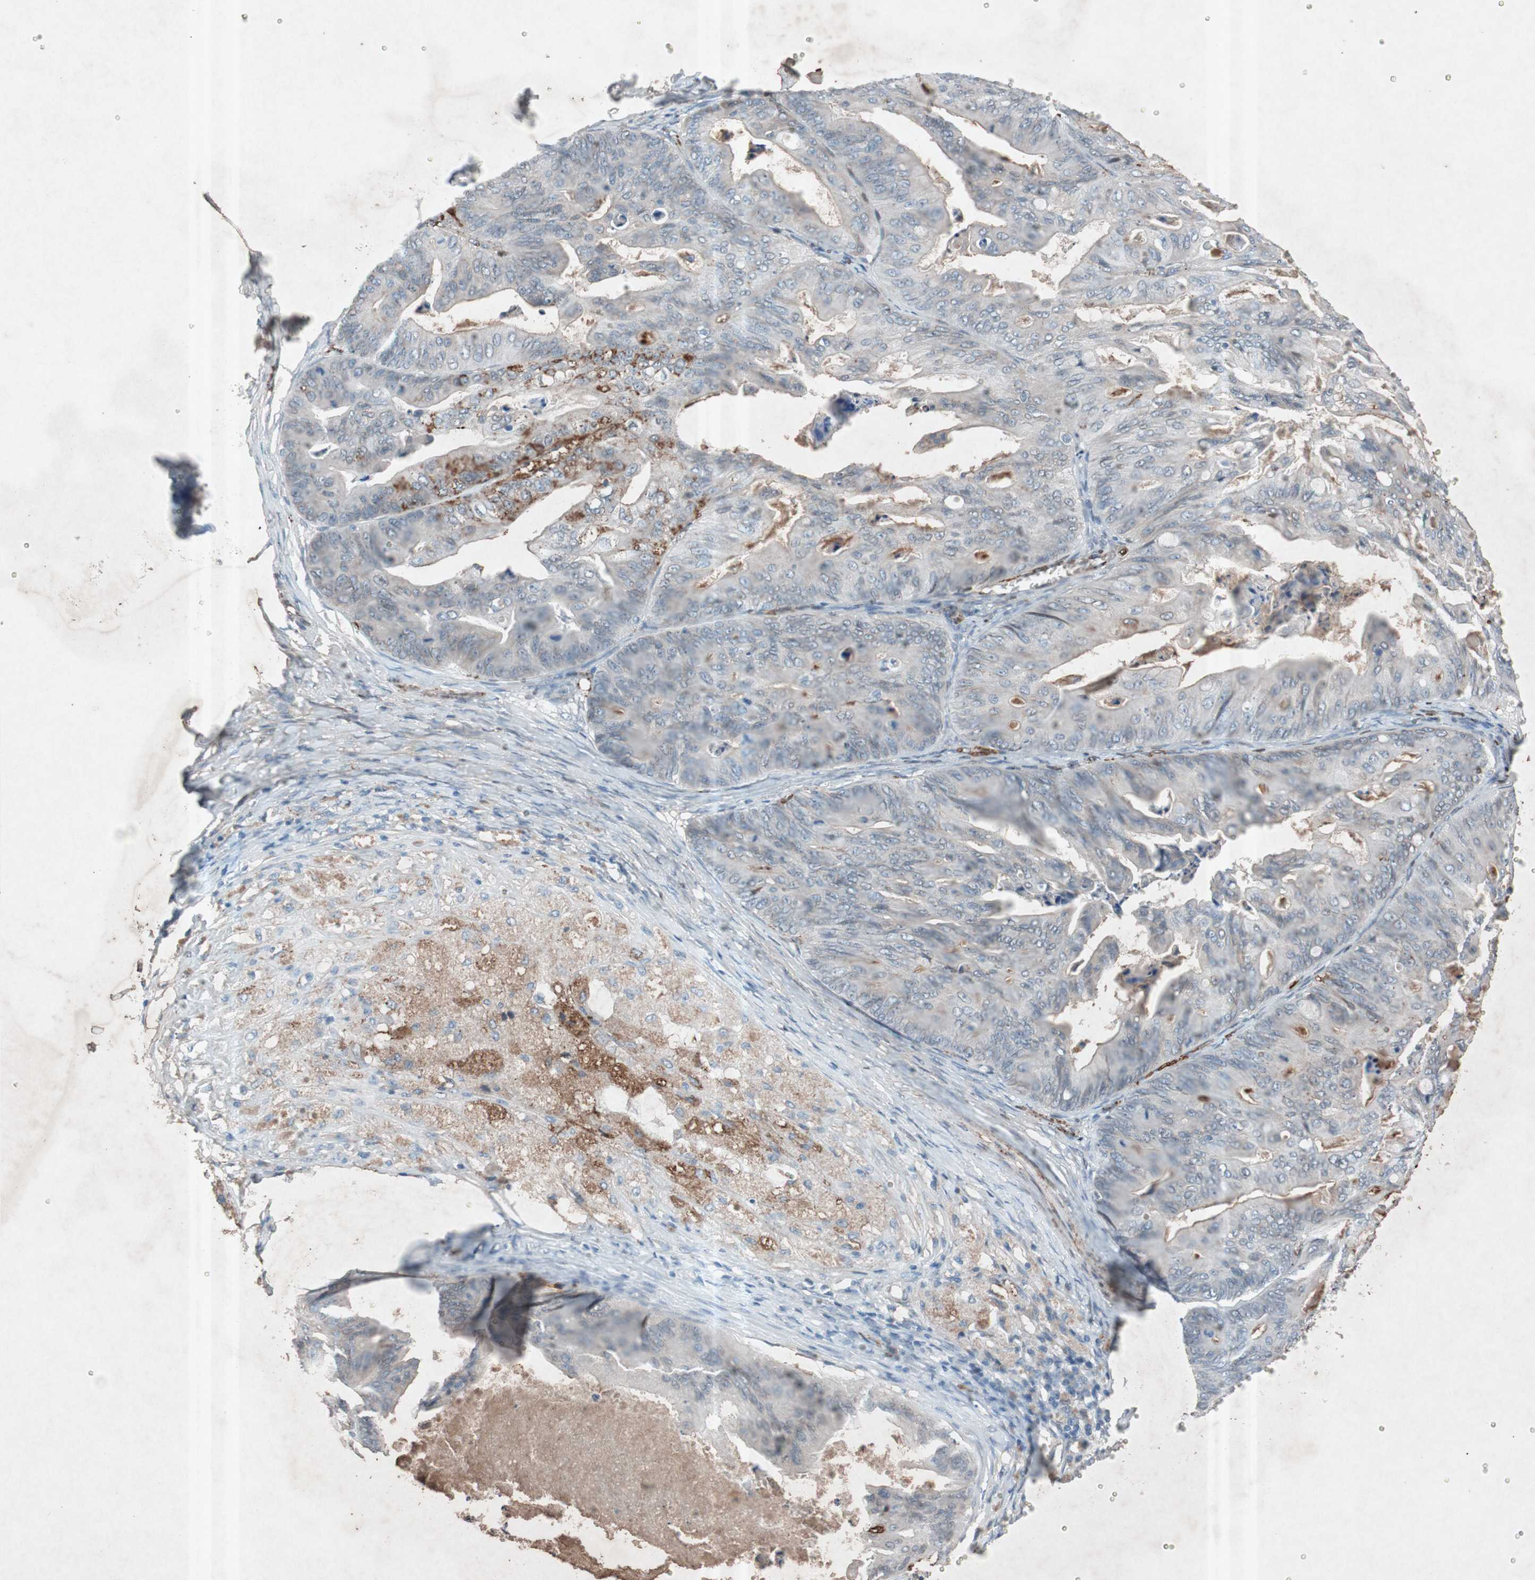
{"staining": {"intensity": "moderate", "quantity": "<25%", "location": "cytoplasmic/membranous"}, "tissue": "ovarian cancer", "cell_type": "Tumor cells", "image_type": "cancer", "snomed": [{"axis": "morphology", "description": "Cystadenocarcinoma, mucinous, NOS"}, {"axis": "topography", "description": "Ovary"}], "caption": "High-magnification brightfield microscopy of ovarian cancer stained with DAB (brown) and counterstained with hematoxylin (blue). tumor cells exhibit moderate cytoplasmic/membranous staining is appreciated in about<25% of cells. (brown staining indicates protein expression, while blue staining denotes nuclei).", "gene": "GRB7", "patient": {"sex": "female", "age": 36}}